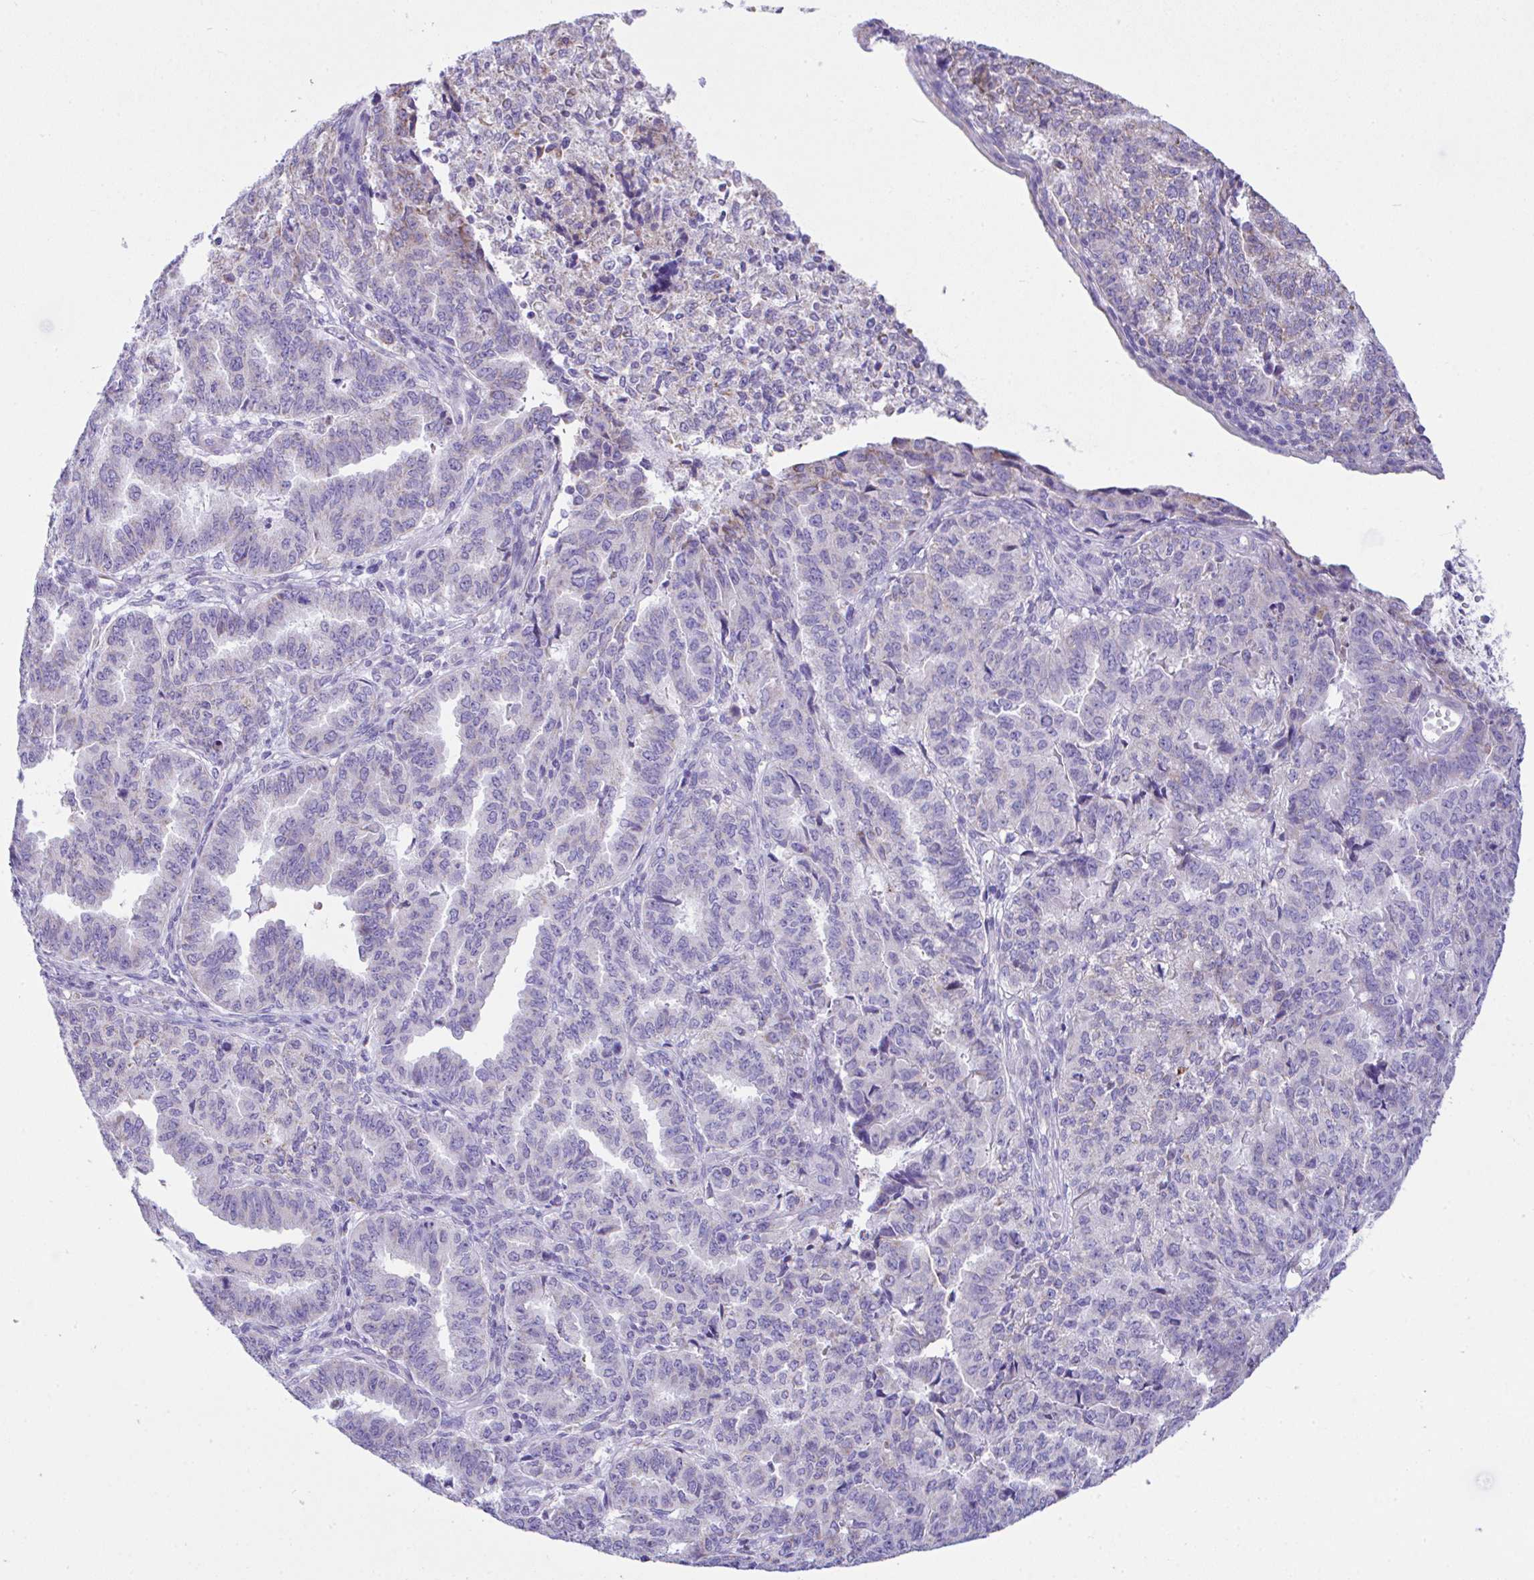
{"staining": {"intensity": "negative", "quantity": "none", "location": "none"}, "tissue": "endometrial cancer", "cell_type": "Tumor cells", "image_type": "cancer", "snomed": [{"axis": "morphology", "description": "Adenocarcinoma, NOS"}, {"axis": "topography", "description": "Endometrium"}], "caption": "A histopathology image of endometrial cancer (adenocarcinoma) stained for a protein displays no brown staining in tumor cells.", "gene": "NLRP8", "patient": {"sex": "female", "age": 50}}